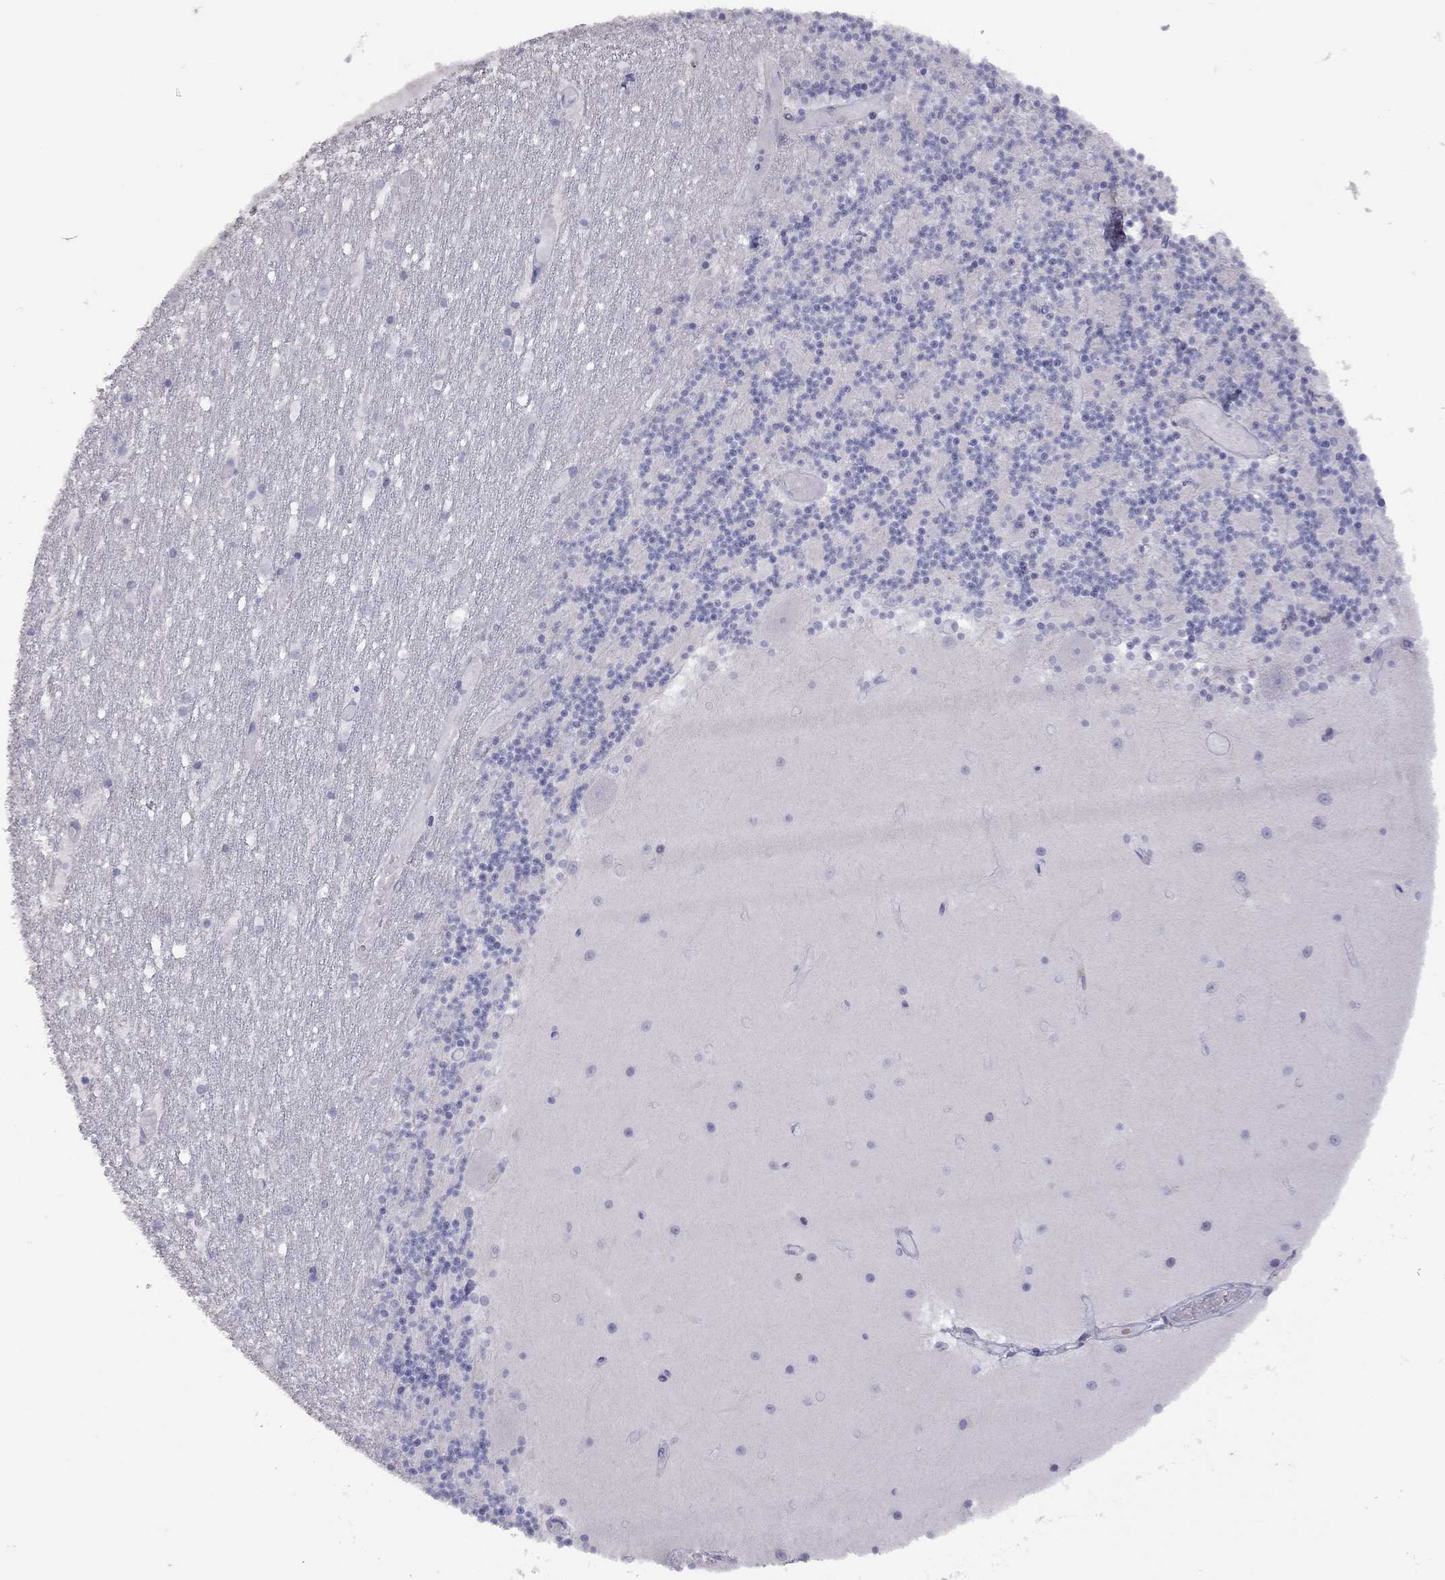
{"staining": {"intensity": "negative", "quantity": "none", "location": "none"}, "tissue": "cerebellum", "cell_type": "Cells in granular layer", "image_type": "normal", "snomed": [{"axis": "morphology", "description": "Normal tissue, NOS"}, {"axis": "topography", "description": "Cerebellum"}], "caption": "There is no significant expression in cells in granular layer of cerebellum. Nuclei are stained in blue.", "gene": "MUC16", "patient": {"sex": "female", "age": 28}}